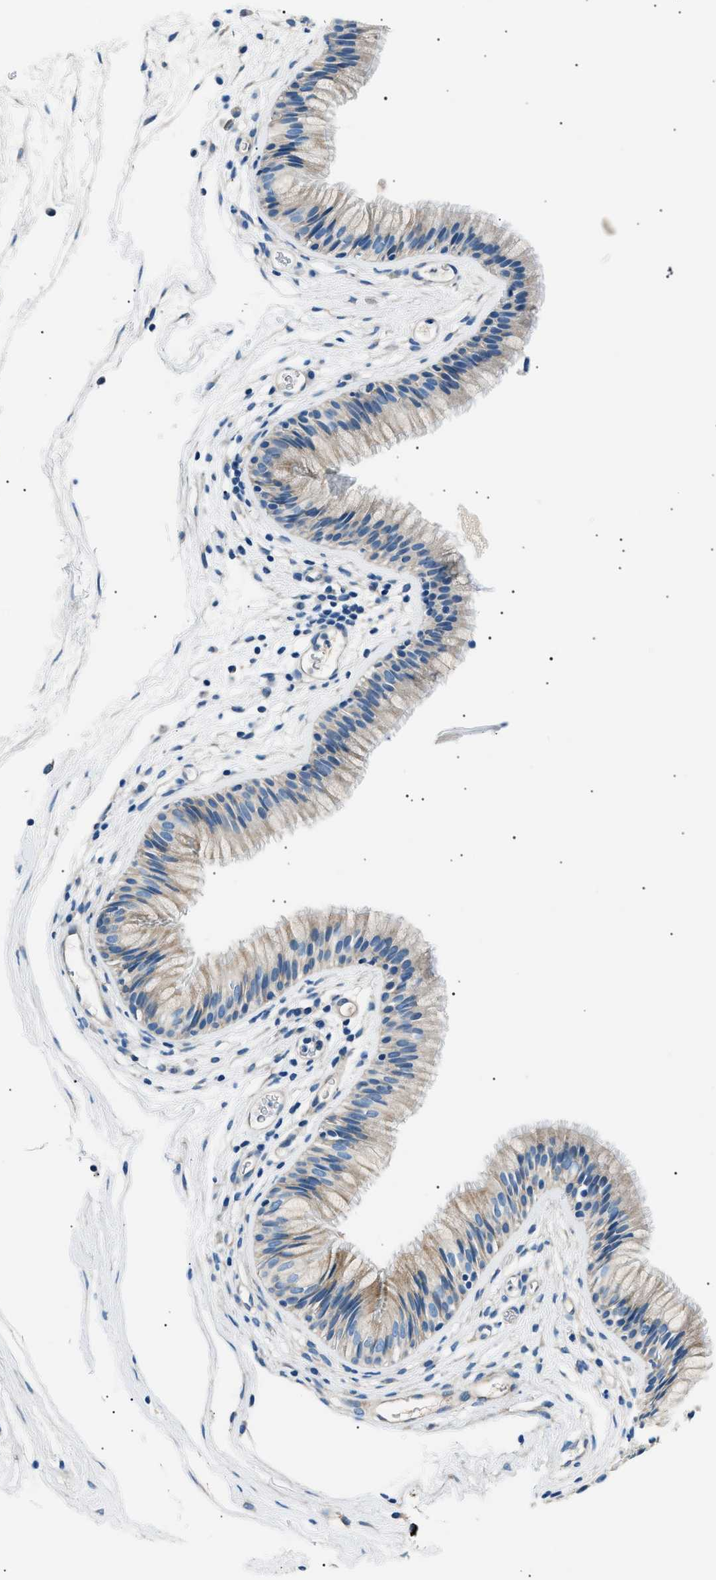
{"staining": {"intensity": "weak", "quantity": "25%-75%", "location": "cytoplasmic/membranous"}, "tissue": "nasopharynx", "cell_type": "Respiratory epithelial cells", "image_type": "normal", "snomed": [{"axis": "morphology", "description": "Normal tissue, NOS"}, {"axis": "morphology", "description": "Inflammation, NOS"}, {"axis": "topography", "description": "Nasopharynx"}], "caption": "Respiratory epithelial cells show weak cytoplasmic/membranous positivity in about 25%-75% of cells in unremarkable nasopharynx.", "gene": "LRRC37B", "patient": {"sex": "male", "age": 48}}